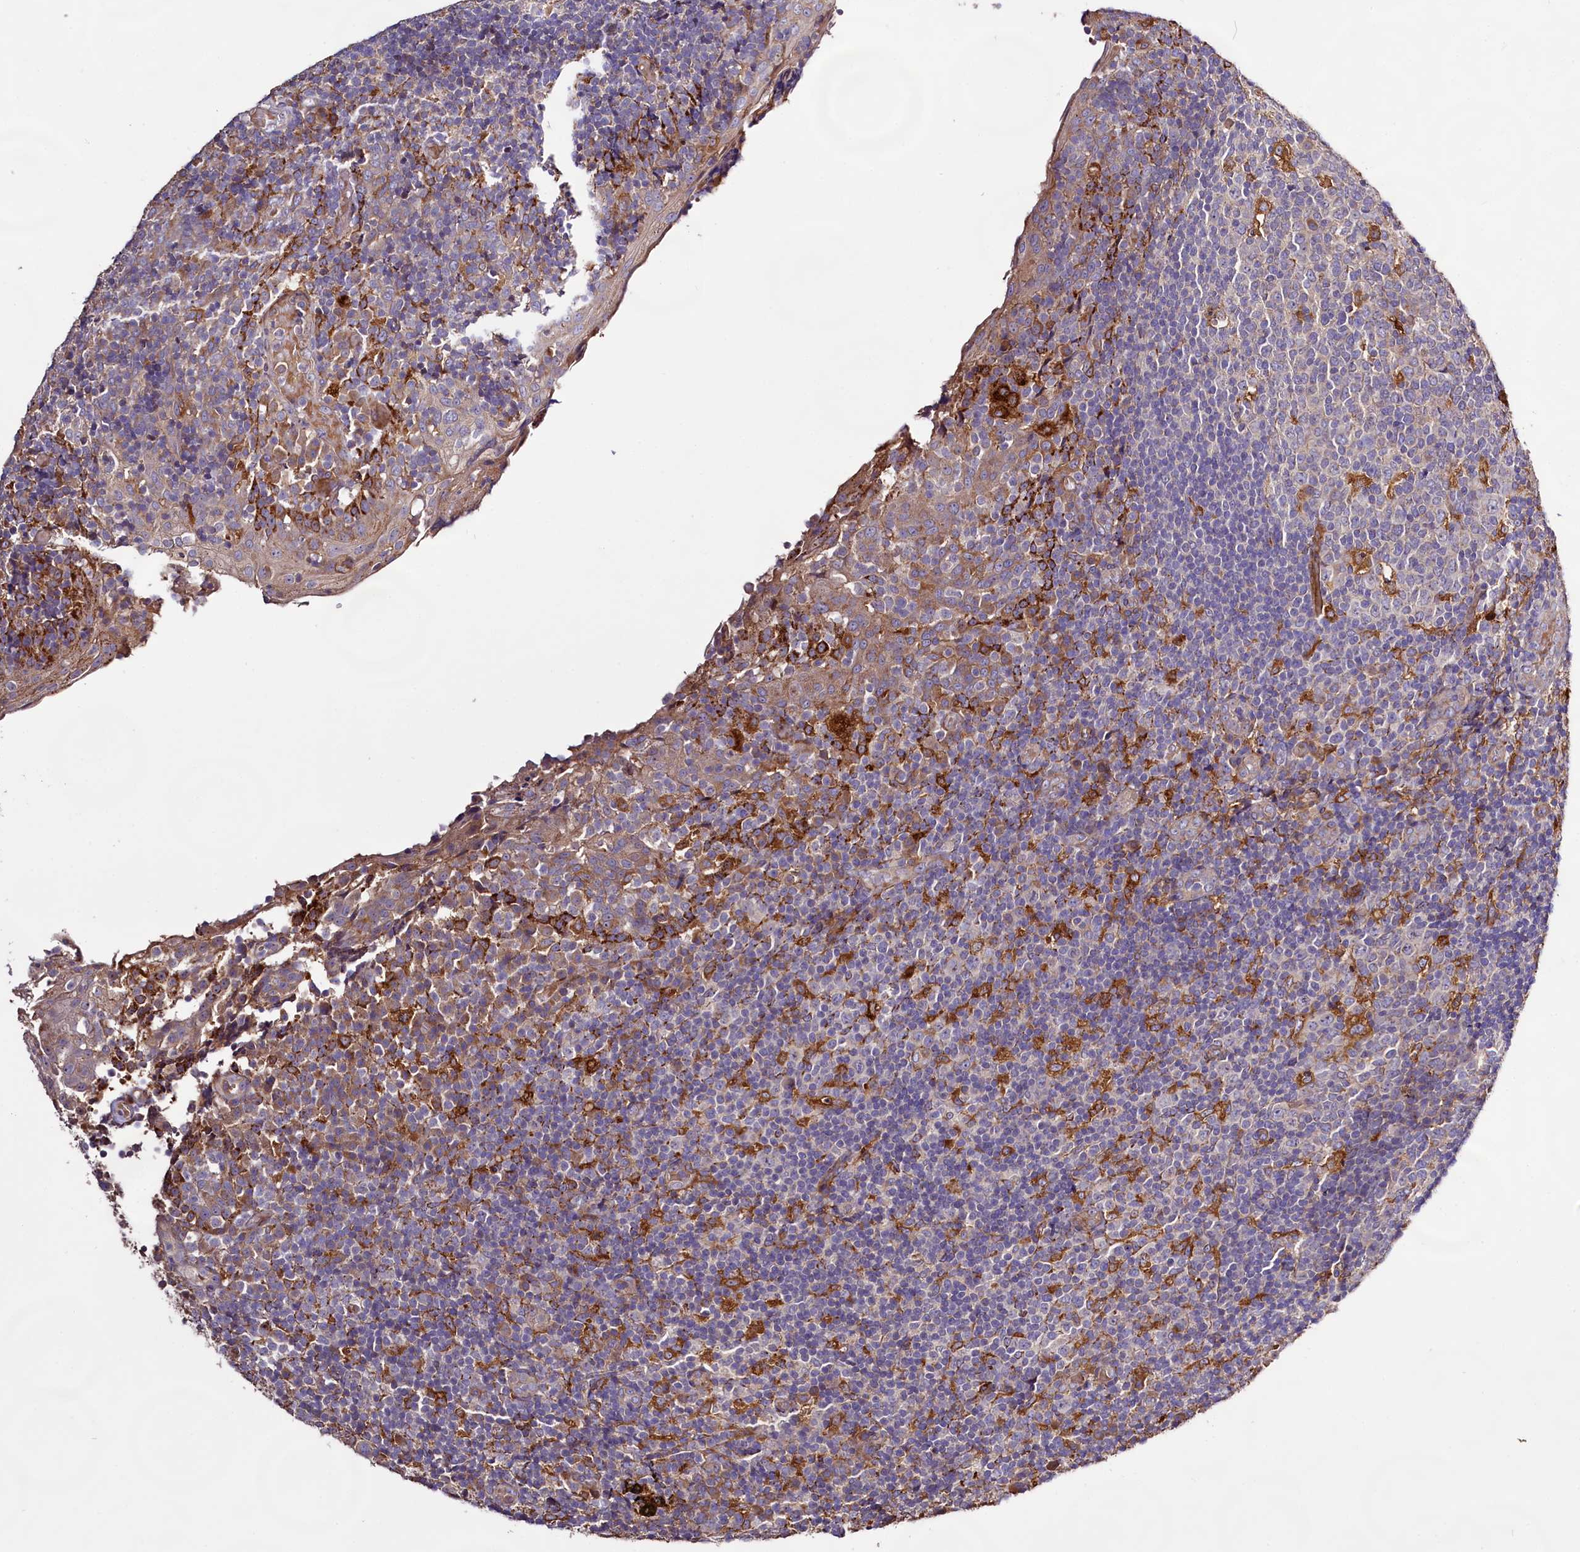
{"staining": {"intensity": "moderate", "quantity": "<25%", "location": "cytoplasmic/membranous"}, "tissue": "tonsil", "cell_type": "Germinal center cells", "image_type": "normal", "snomed": [{"axis": "morphology", "description": "Normal tissue, NOS"}, {"axis": "topography", "description": "Tonsil"}], "caption": "Protein expression analysis of benign tonsil exhibits moderate cytoplasmic/membranous expression in approximately <25% of germinal center cells.", "gene": "DMXL2", "patient": {"sex": "female", "age": 19}}